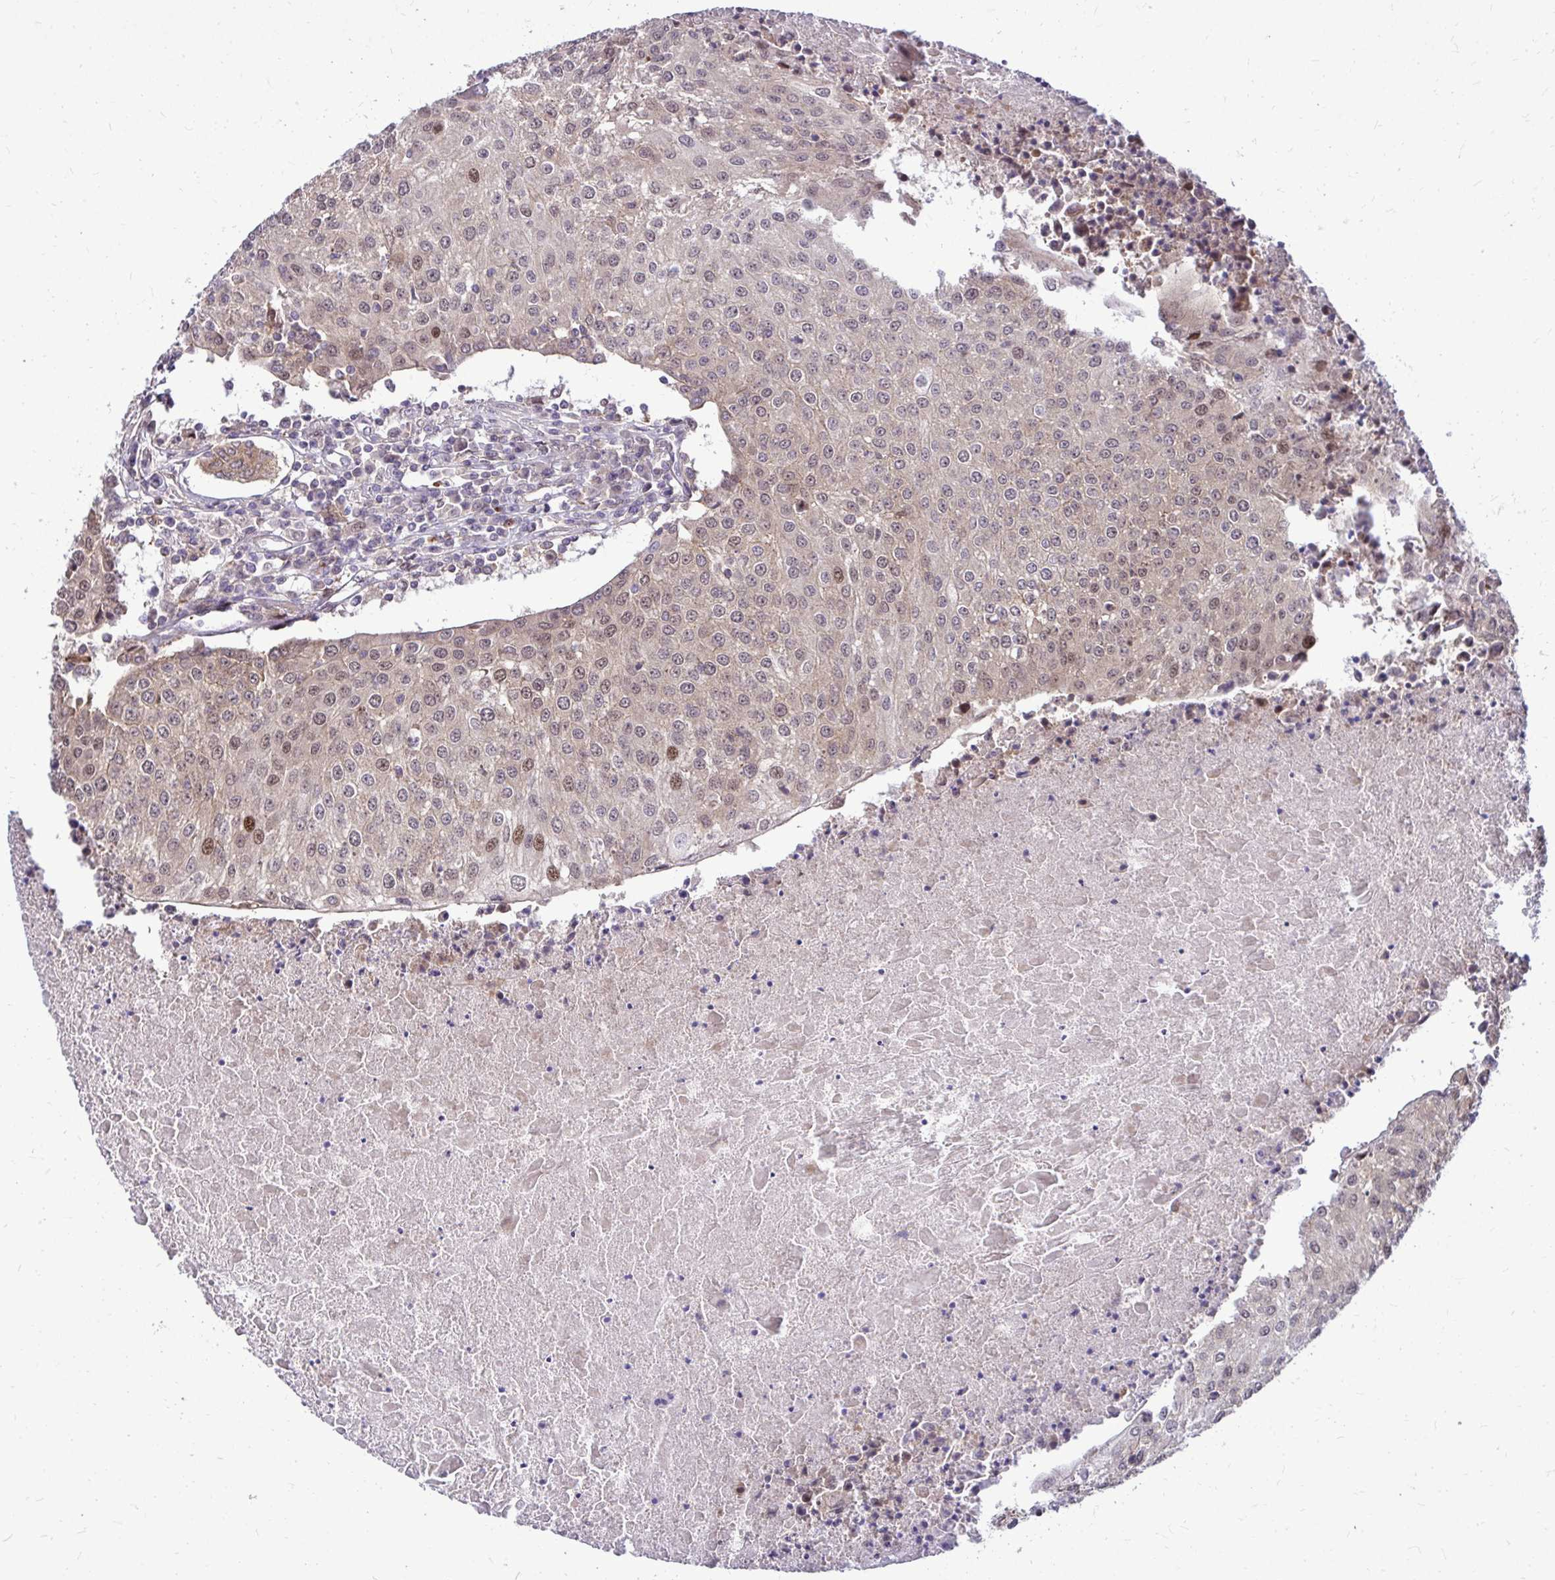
{"staining": {"intensity": "moderate", "quantity": "<25%", "location": "cytoplasmic/membranous,nuclear"}, "tissue": "urothelial cancer", "cell_type": "Tumor cells", "image_type": "cancer", "snomed": [{"axis": "morphology", "description": "Urothelial carcinoma, High grade"}, {"axis": "topography", "description": "Urinary bladder"}], "caption": "Brown immunohistochemical staining in human urothelial carcinoma (high-grade) shows moderate cytoplasmic/membranous and nuclear staining in approximately <25% of tumor cells. The staining is performed using DAB (3,3'-diaminobenzidine) brown chromogen to label protein expression. The nuclei are counter-stained blue using hematoxylin.", "gene": "TRIP6", "patient": {"sex": "female", "age": 85}}